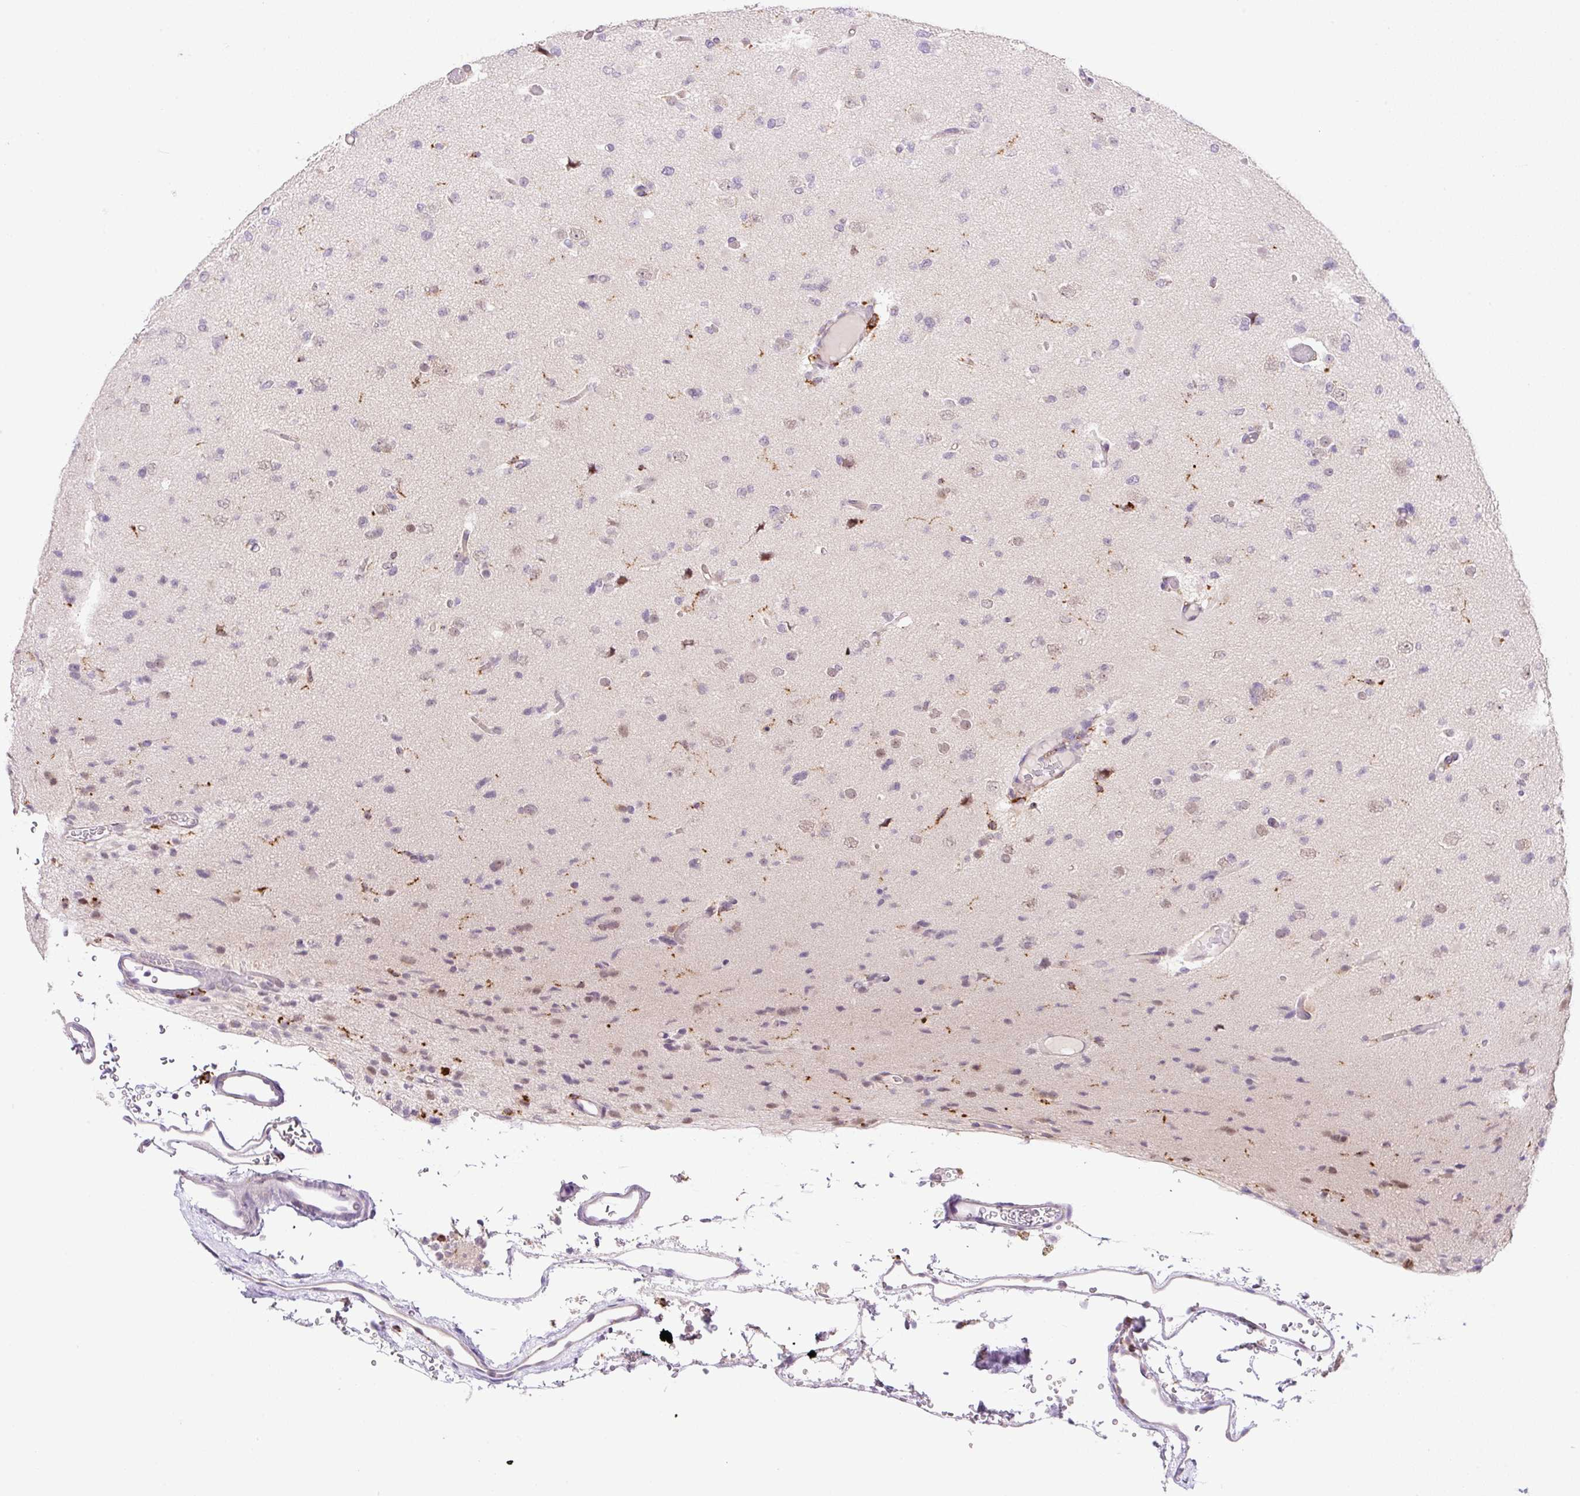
{"staining": {"intensity": "negative", "quantity": "none", "location": "none"}, "tissue": "glioma", "cell_type": "Tumor cells", "image_type": "cancer", "snomed": [{"axis": "morphology", "description": "Glioma, malignant, Low grade"}, {"axis": "topography", "description": "Brain"}], "caption": "This image is of glioma stained with immunohistochemistry to label a protein in brown with the nuclei are counter-stained blue. There is no expression in tumor cells.", "gene": "CEBPZOS", "patient": {"sex": "female", "age": 22}}